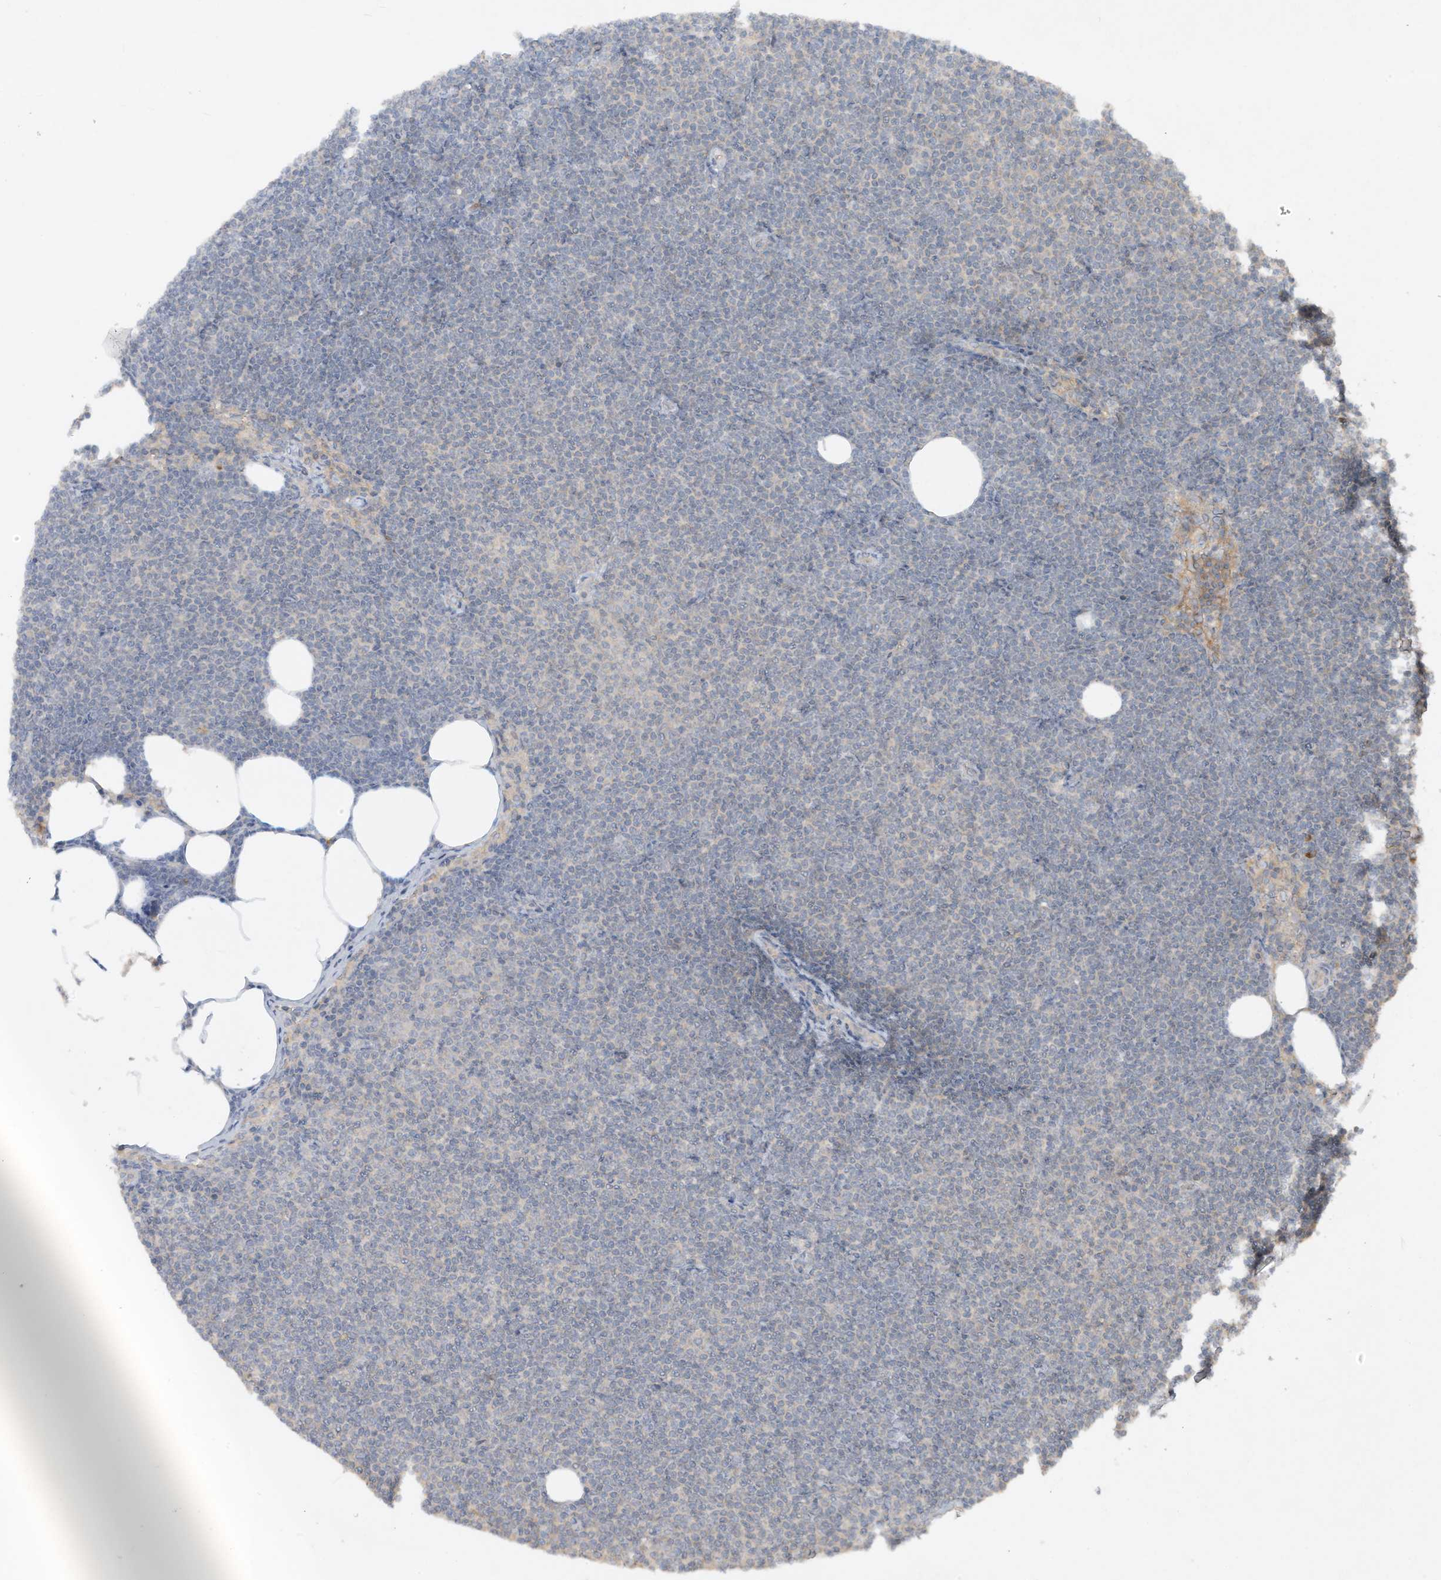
{"staining": {"intensity": "negative", "quantity": "none", "location": "none"}, "tissue": "lymphoma", "cell_type": "Tumor cells", "image_type": "cancer", "snomed": [{"axis": "morphology", "description": "Malignant lymphoma, non-Hodgkin's type, Low grade"}, {"axis": "topography", "description": "Lymph node"}], "caption": "The micrograph demonstrates no staining of tumor cells in lymphoma. (DAB immunohistochemistry, high magnification).", "gene": "FETUB", "patient": {"sex": "female", "age": 53}}